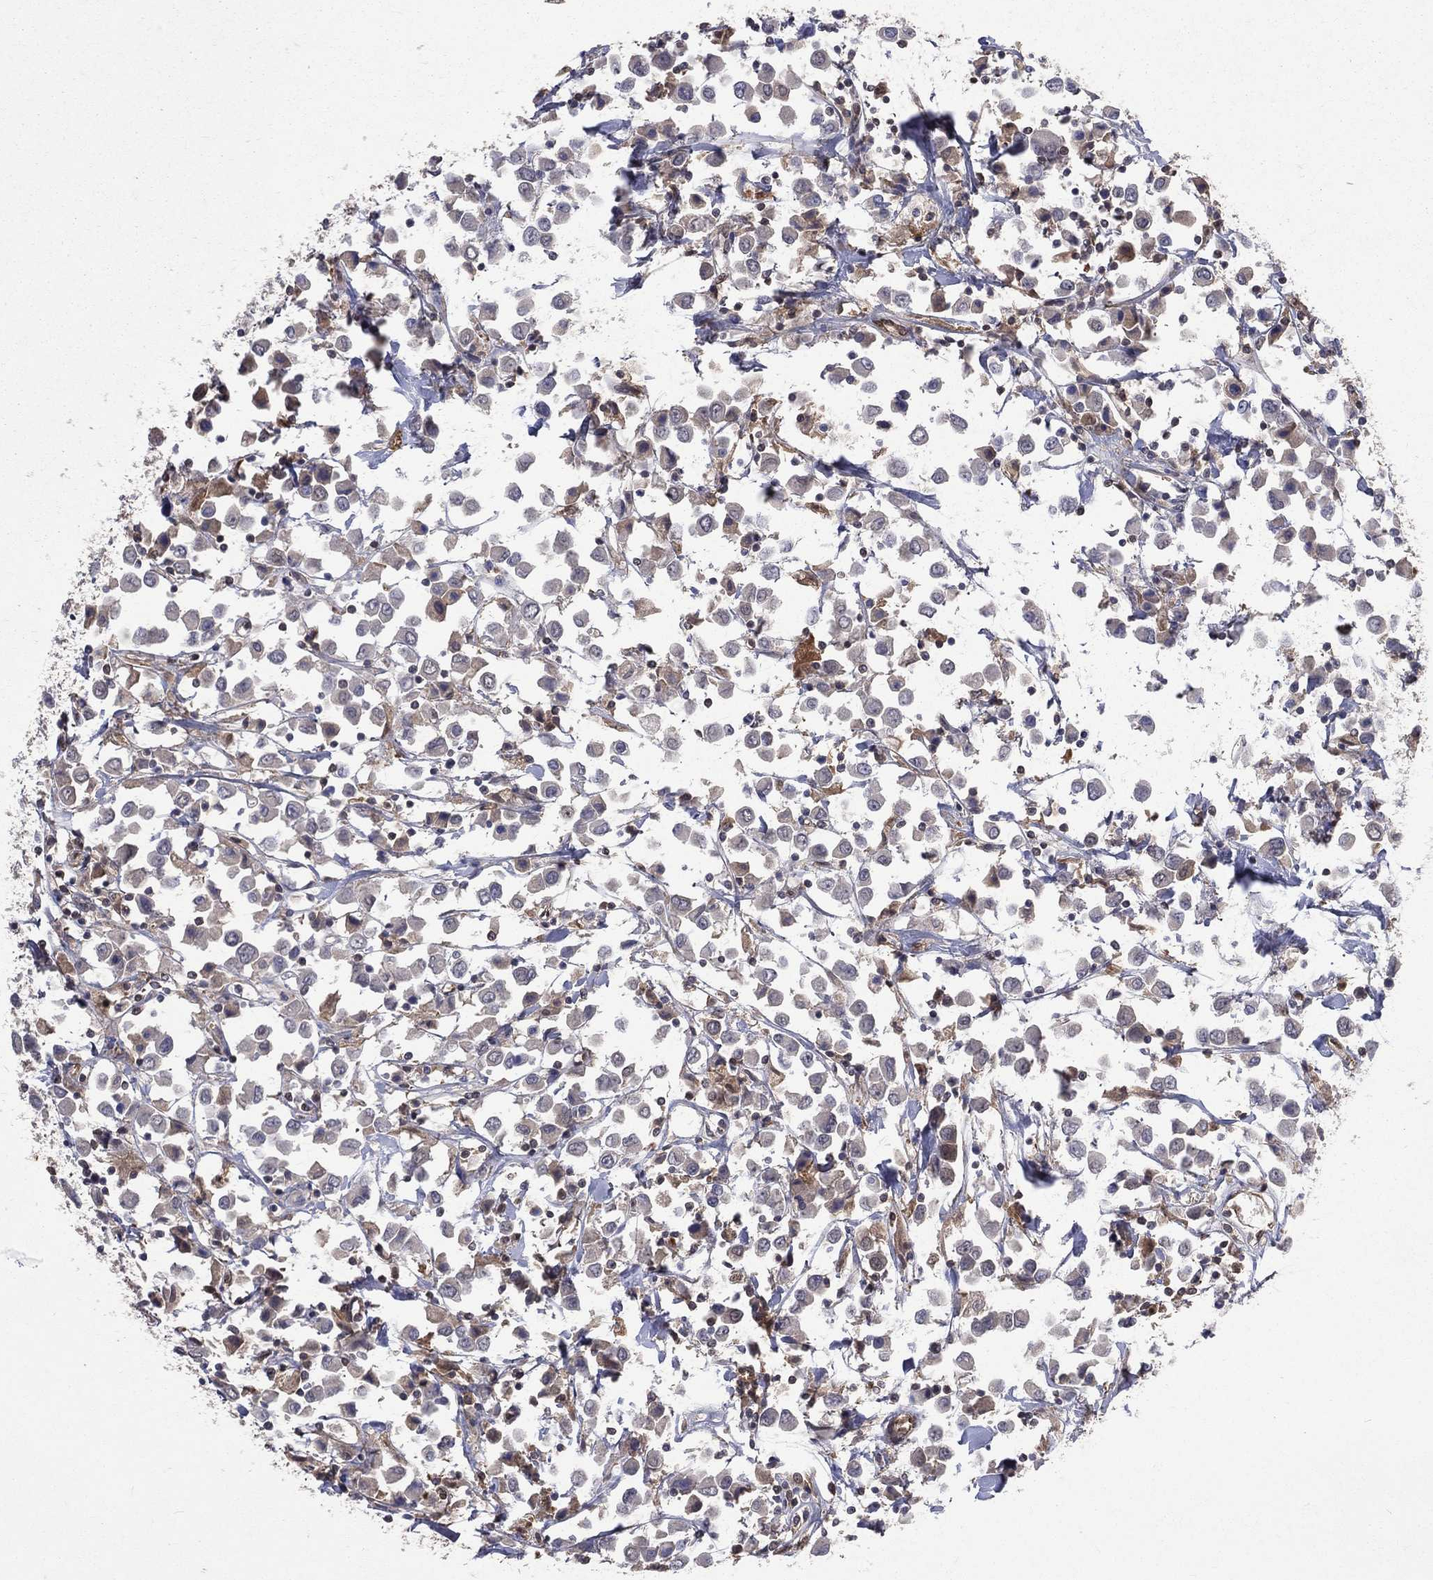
{"staining": {"intensity": "weak", "quantity": "<25%", "location": "cytoplasmic/membranous"}, "tissue": "breast cancer", "cell_type": "Tumor cells", "image_type": "cancer", "snomed": [{"axis": "morphology", "description": "Duct carcinoma"}, {"axis": "topography", "description": "Breast"}], "caption": "Protein analysis of breast infiltrating ductal carcinoma exhibits no significant expression in tumor cells.", "gene": "GMPR2", "patient": {"sex": "female", "age": 61}}